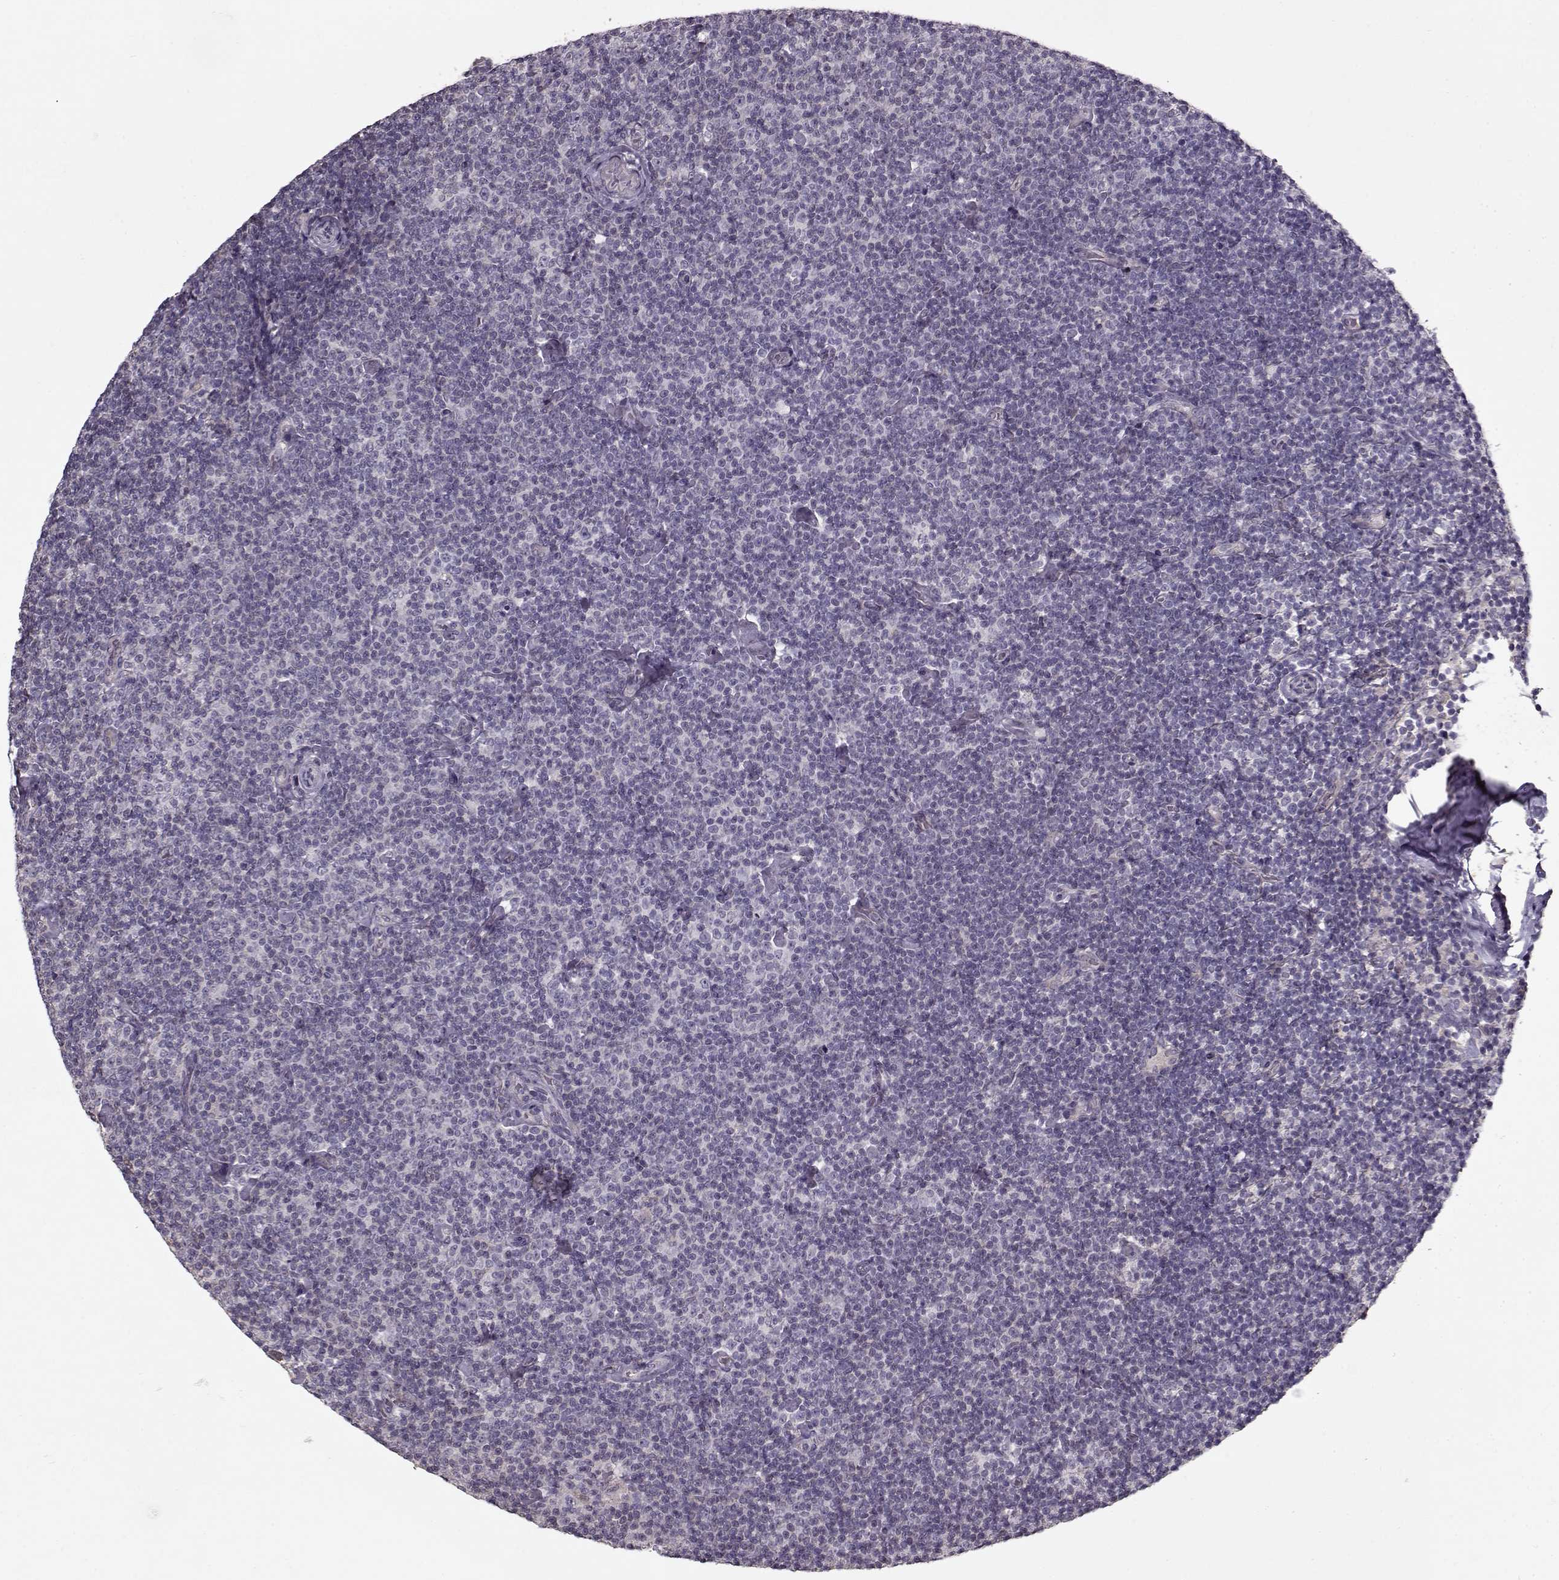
{"staining": {"intensity": "negative", "quantity": "none", "location": "none"}, "tissue": "lymphoma", "cell_type": "Tumor cells", "image_type": "cancer", "snomed": [{"axis": "morphology", "description": "Malignant lymphoma, non-Hodgkin's type, Low grade"}, {"axis": "topography", "description": "Lymph node"}], "caption": "Tumor cells are negative for protein expression in human malignant lymphoma, non-Hodgkin's type (low-grade).", "gene": "LAMA2", "patient": {"sex": "male", "age": 81}}